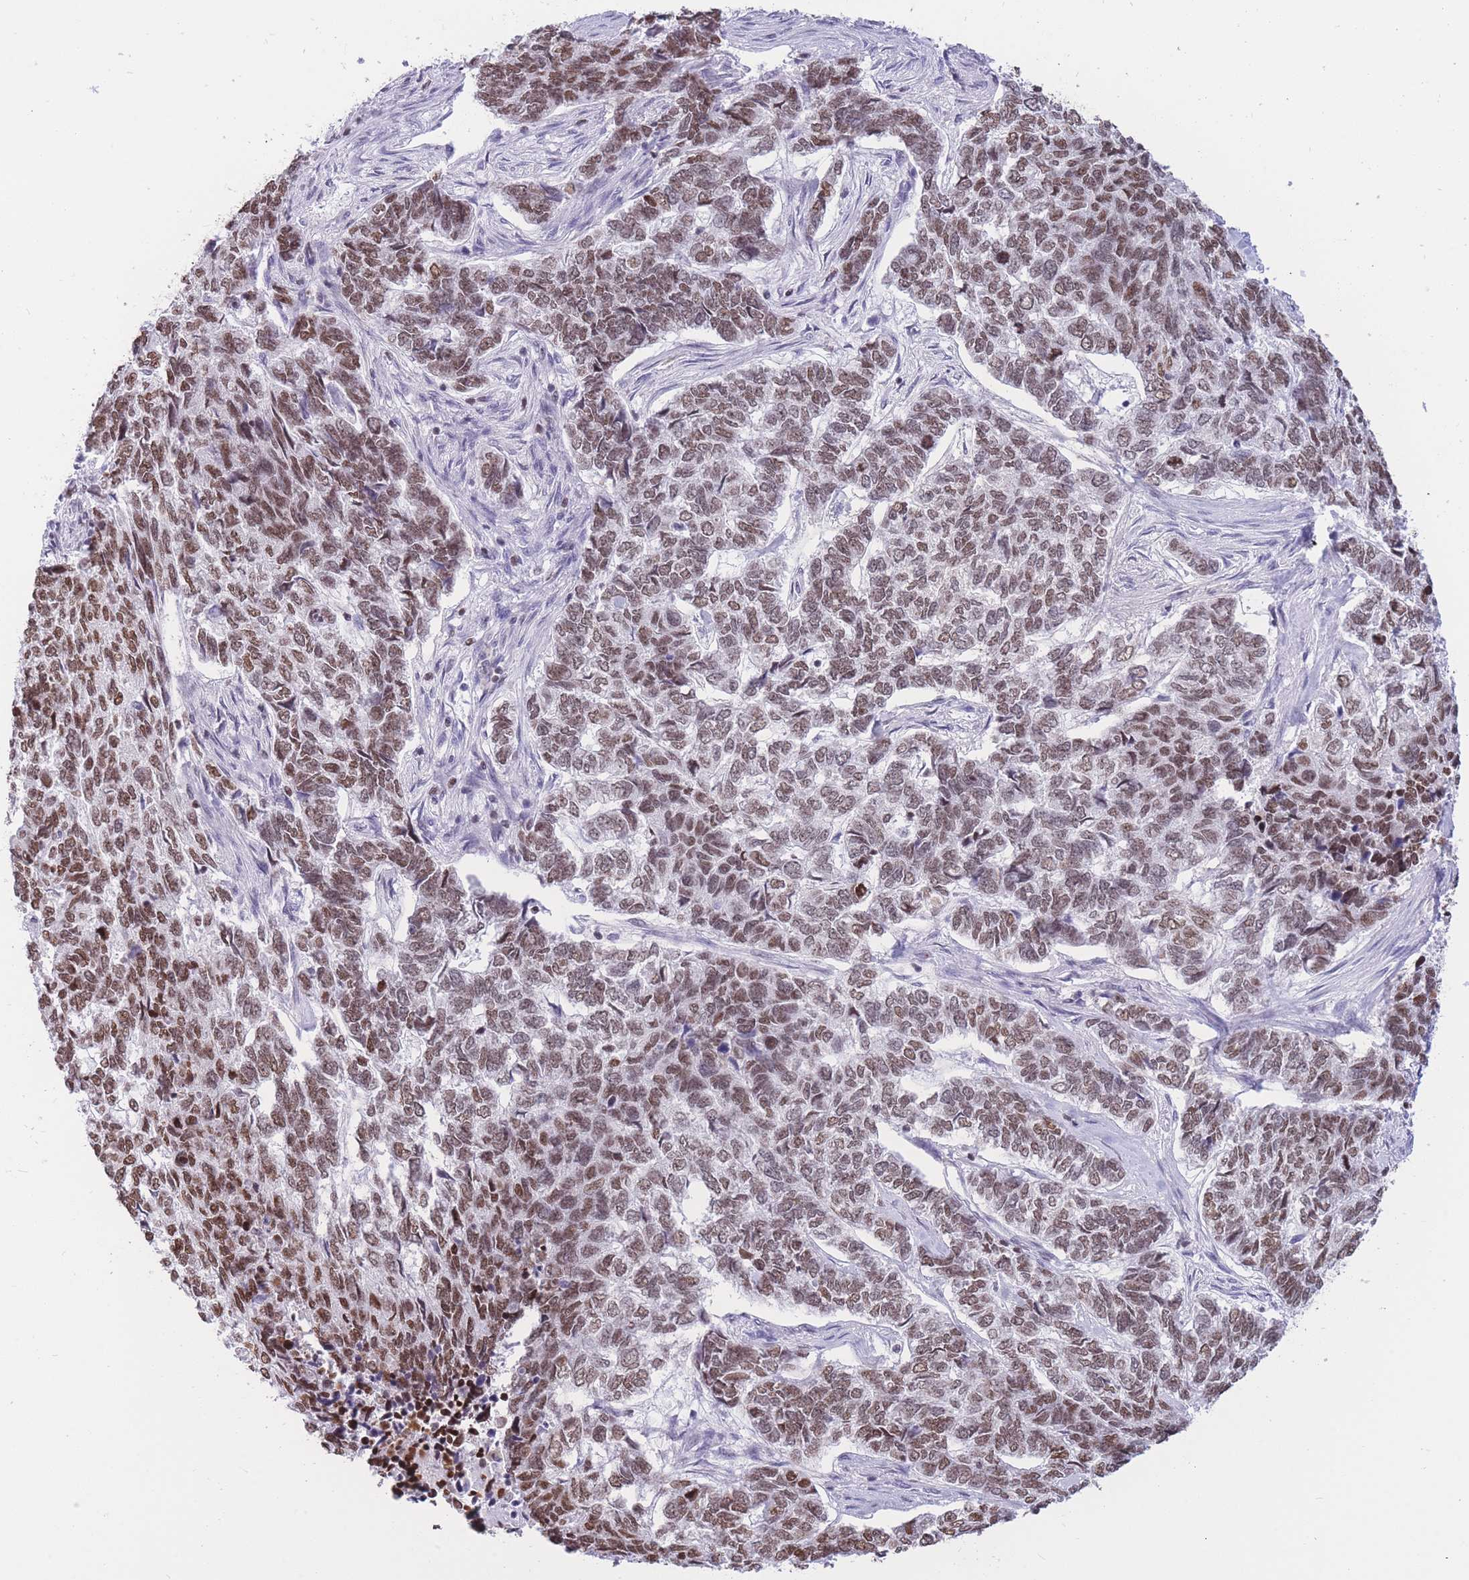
{"staining": {"intensity": "moderate", "quantity": ">75%", "location": "nuclear"}, "tissue": "skin cancer", "cell_type": "Tumor cells", "image_type": "cancer", "snomed": [{"axis": "morphology", "description": "Basal cell carcinoma"}, {"axis": "topography", "description": "Skin"}], "caption": "Skin basal cell carcinoma stained with DAB IHC shows medium levels of moderate nuclear staining in approximately >75% of tumor cells.", "gene": "HMGN1", "patient": {"sex": "female", "age": 65}}